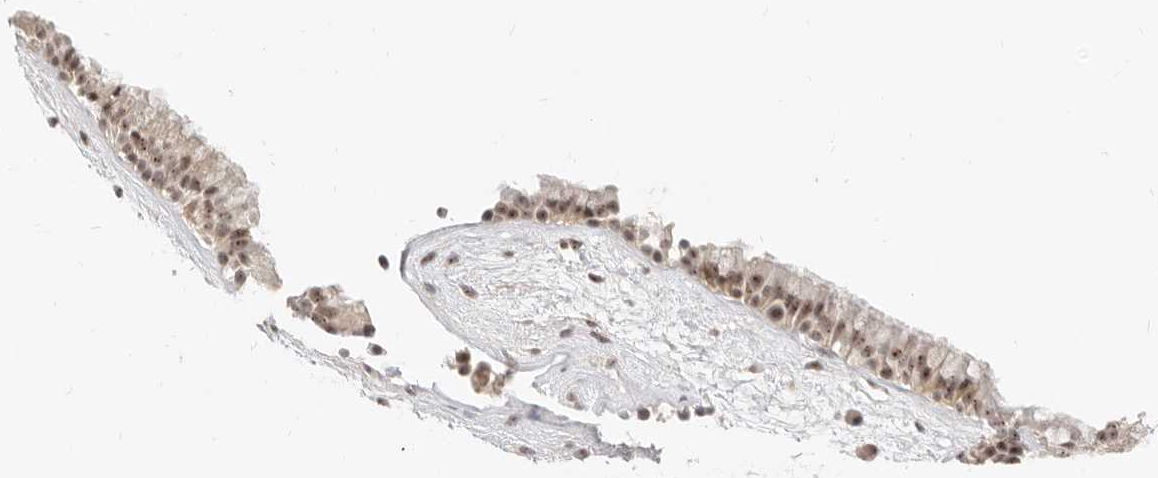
{"staining": {"intensity": "moderate", "quantity": ">75%", "location": "nuclear"}, "tissue": "nasopharynx", "cell_type": "Respiratory epithelial cells", "image_type": "normal", "snomed": [{"axis": "morphology", "description": "Normal tissue, NOS"}, {"axis": "morphology", "description": "Inflammation, NOS"}, {"axis": "topography", "description": "Nasopharynx"}], "caption": "The immunohistochemical stain shows moderate nuclear staining in respiratory epithelial cells of unremarkable nasopharynx.", "gene": "BAP1", "patient": {"sex": "male", "age": 48}}